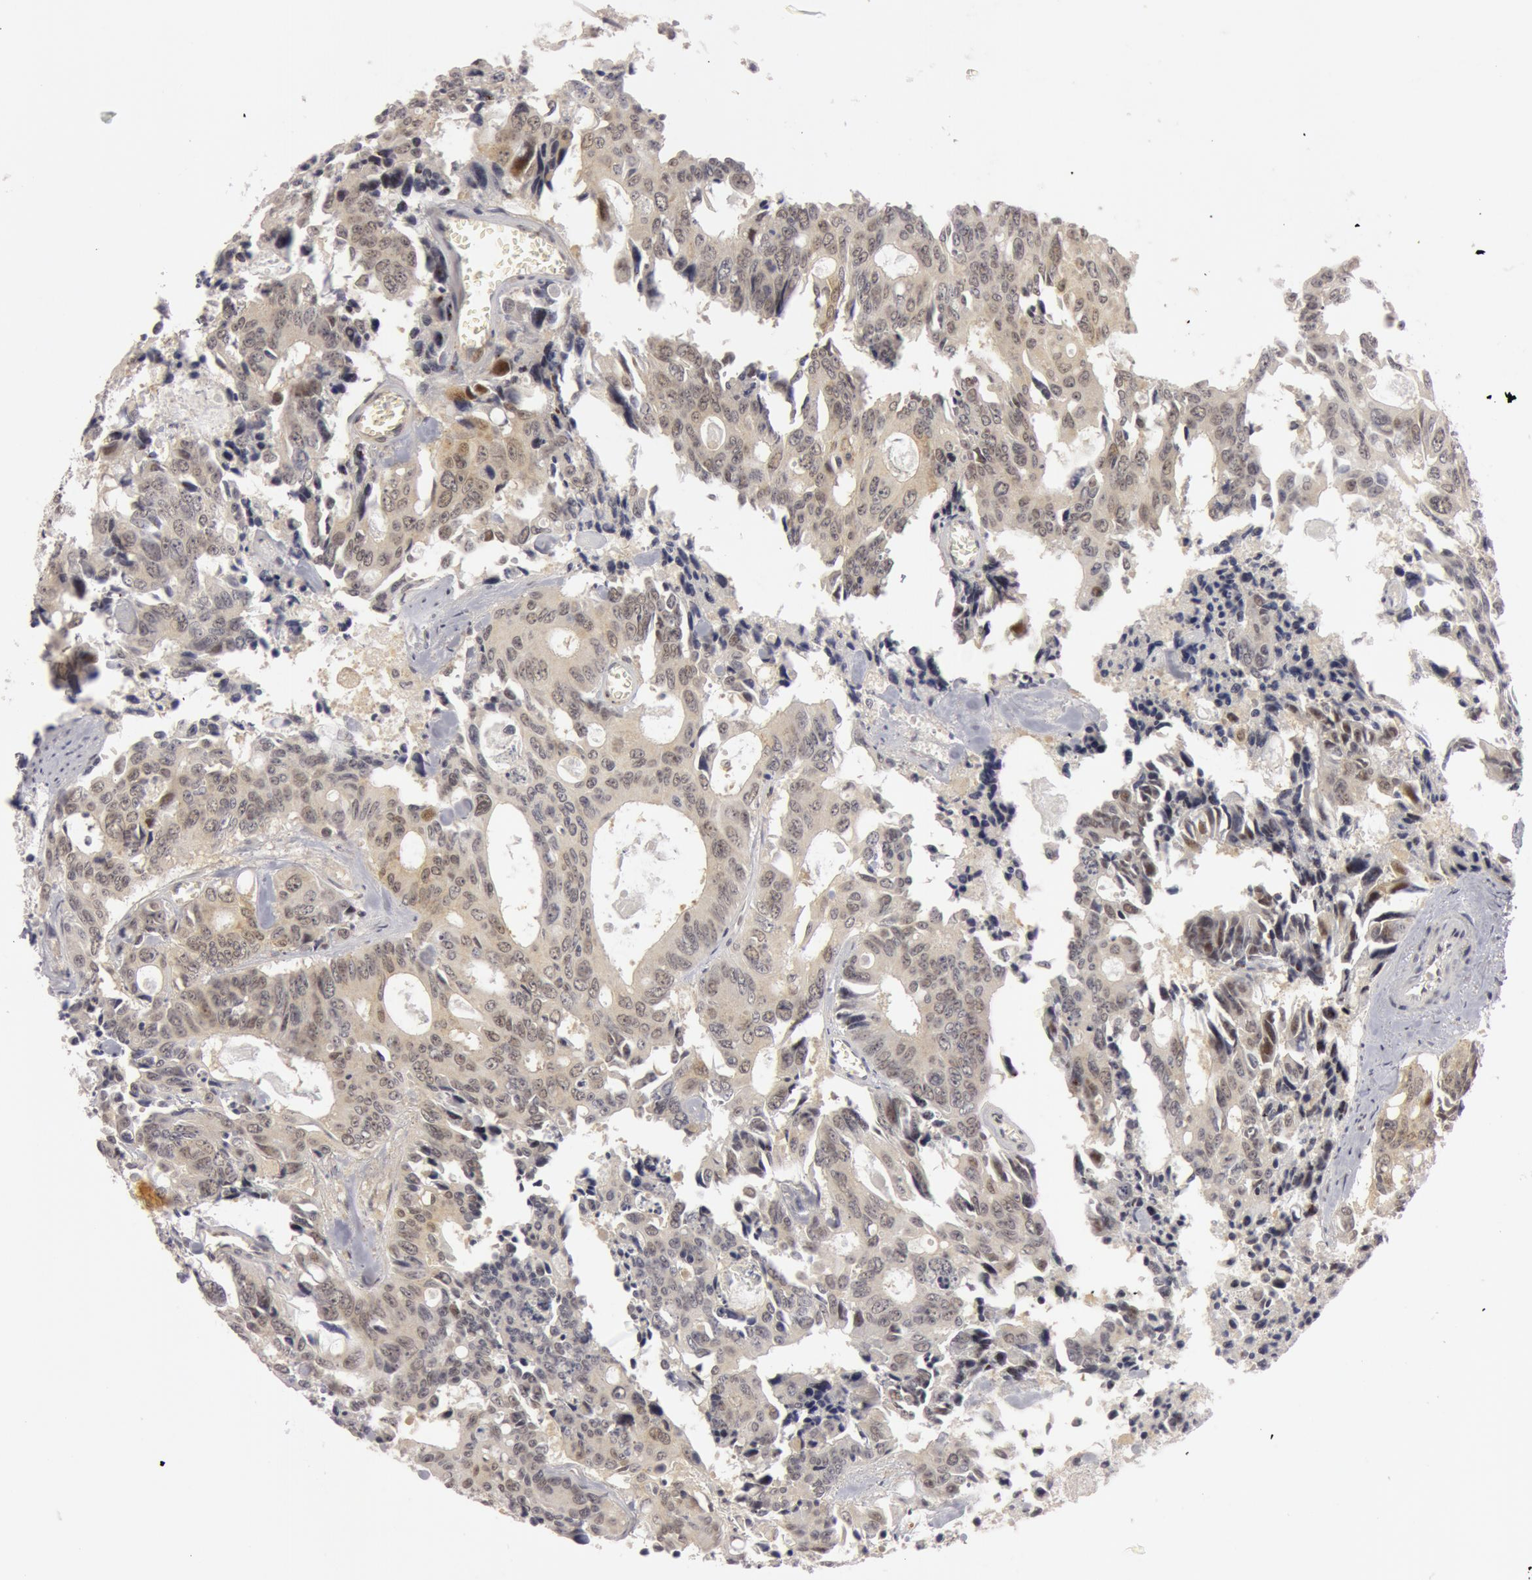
{"staining": {"intensity": "moderate", "quantity": ">75%", "location": "nuclear"}, "tissue": "colorectal cancer", "cell_type": "Tumor cells", "image_type": "cancer", "snomed": [{"axis": "morphology", "description": "Adenocarcinoma, NOS"}, {"axis": "topography", "description": "Rectum"}], "caption": "This image demonstrates adenocarcinoma (colorectal) stained with immunohistochemistry to label a protein in brown. The nuclear of tumor cells show moderate positivity for the protein. Nuclei are counter-stained blue.", "gene": "OASL", "patient": {"sex": "male", "age": 76}}